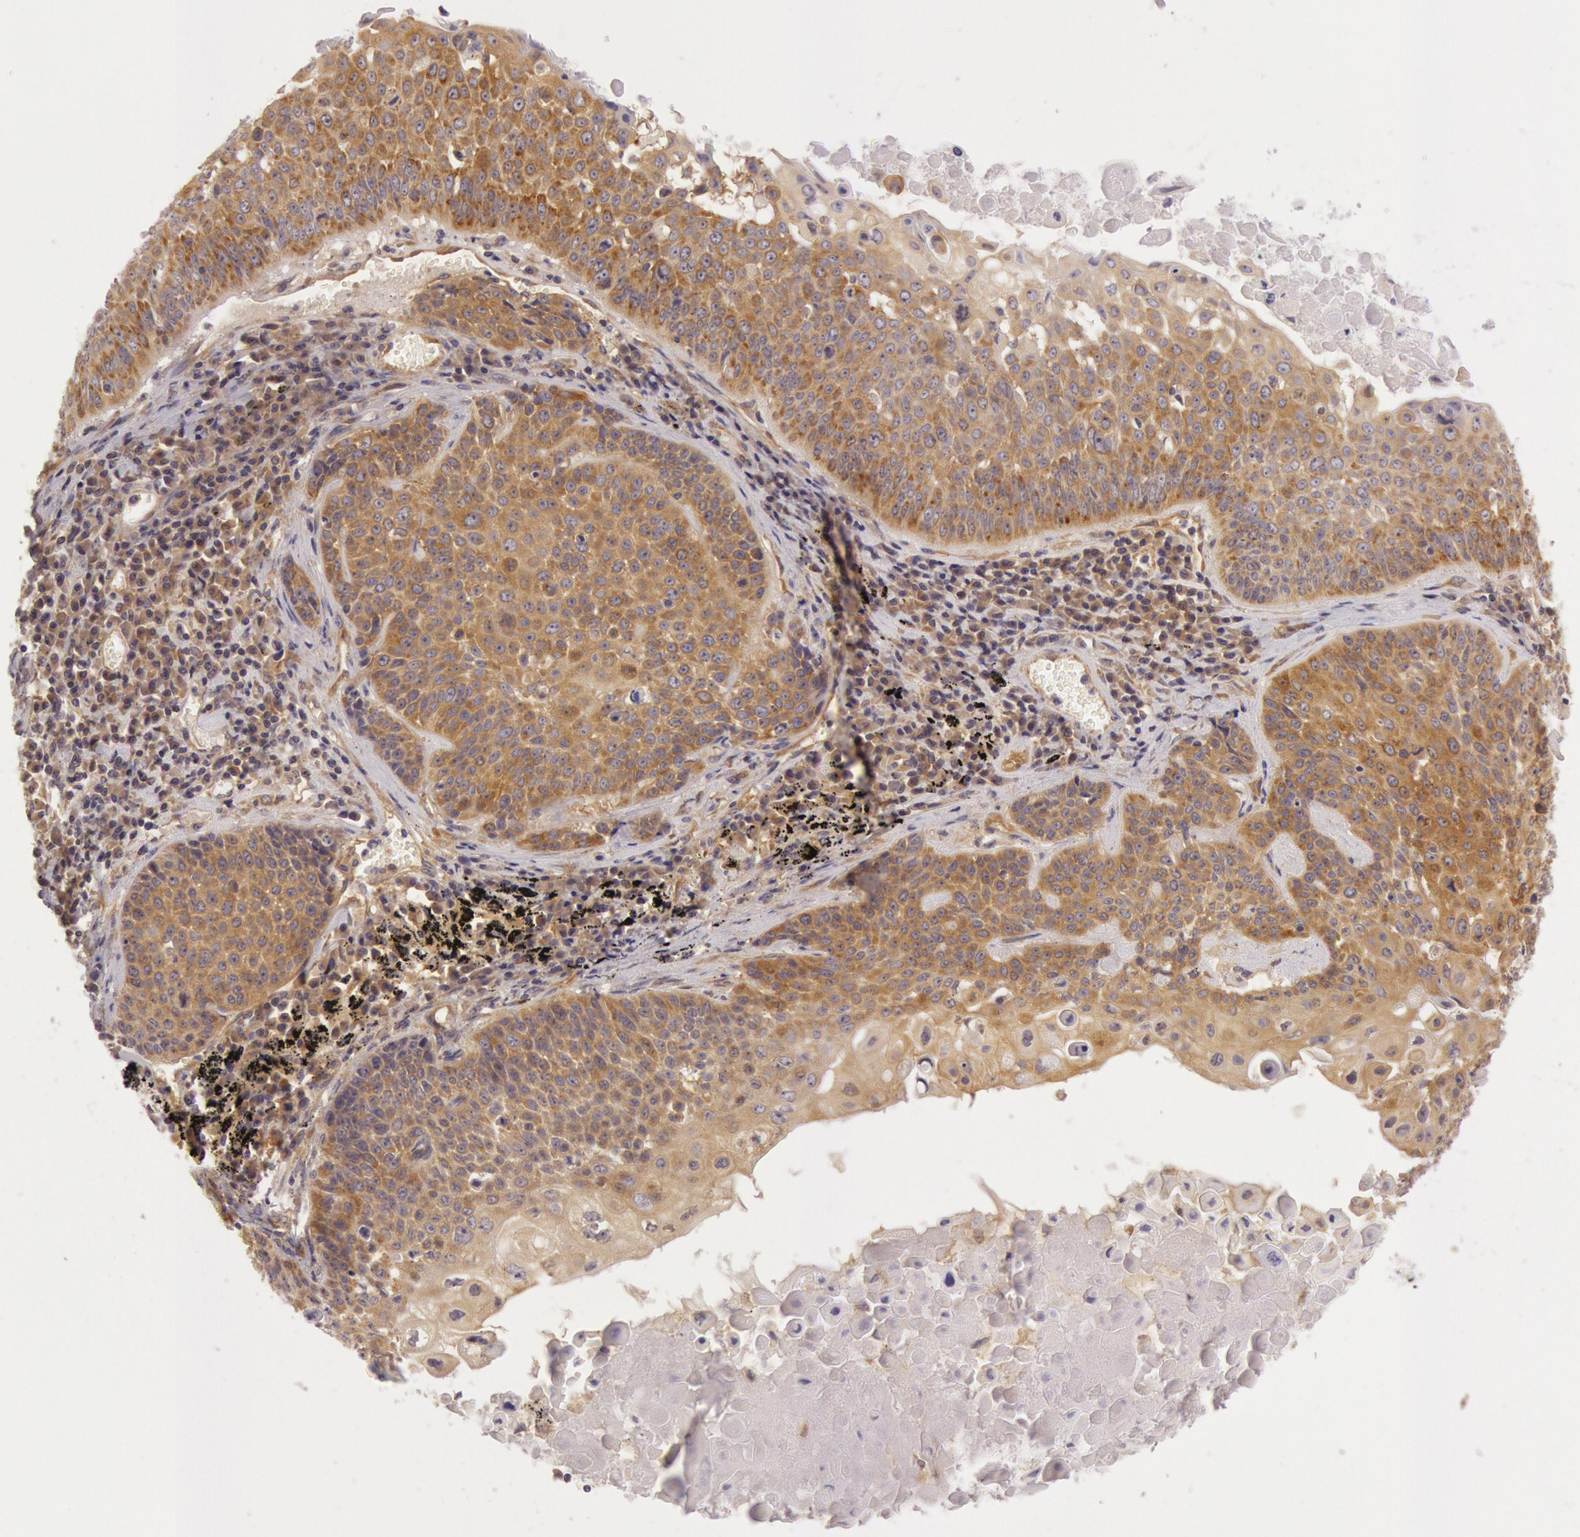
{"staining": {"intensity": "moderate", "quantity": "25%-75%", "location": "cytoplasmic/membranous"}, "tissue": "lung cancer", "cell_type": "Tumor cells", "image_type": "cancer", "snomed": [{"axis": "morphology", "description": "Adenocarcinoma, NOS"}, {"axis": "topography", "description": "Lung"}], "caption": "Immunohistochemistry photomicrograph of lung cancer stained for a protein (brown), which demonstrates medium levels of moderate cytoplasmic/membranous expression in approximately 25%-75% of tumor cells.", "gene": "CHUK", "patient": {"sex": "male", "age": 60}}